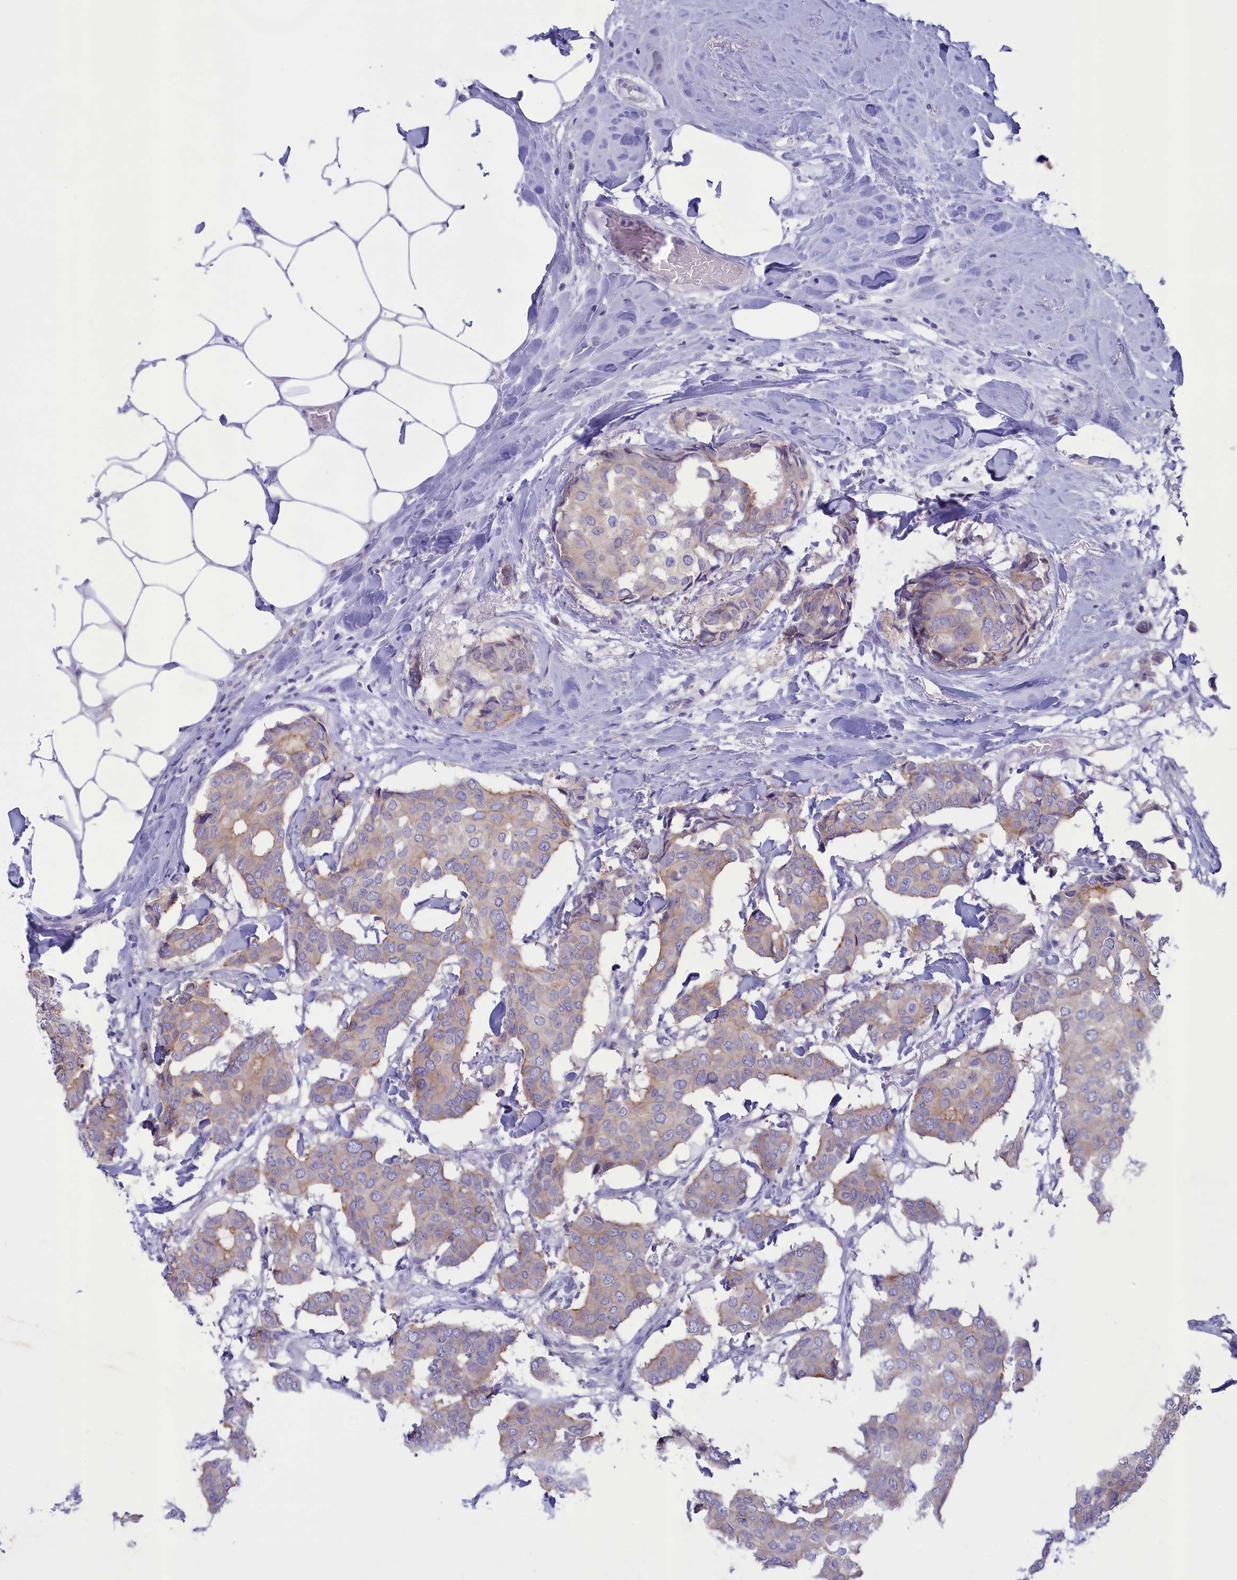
{"staining": {"intensity": "weak", "quantity": "<25%", "location": "cytoplasmic/membranous"}, "tissue": "breast cancer", "cell_type": "Tumor cells", "image_type": "cancer", "snomed": [{"axis": "morphology", "description": "Duct carcinoma"}, {"axis": "topography", "description": "Breast"}], "caption": "Immunohistochemistry image of neoplastic tissue: infiltrating ductal carcinoma (breast) stained with DAB displays no significant protein positivity in tumor cells. The staining is performed using DAB (3,3'-diaminobenzidine) brown chromogen with nuclei counter-stained in using hematoxylin.", "gene": "CORO2A", "patient": {"sex": "female", "age": 75}}